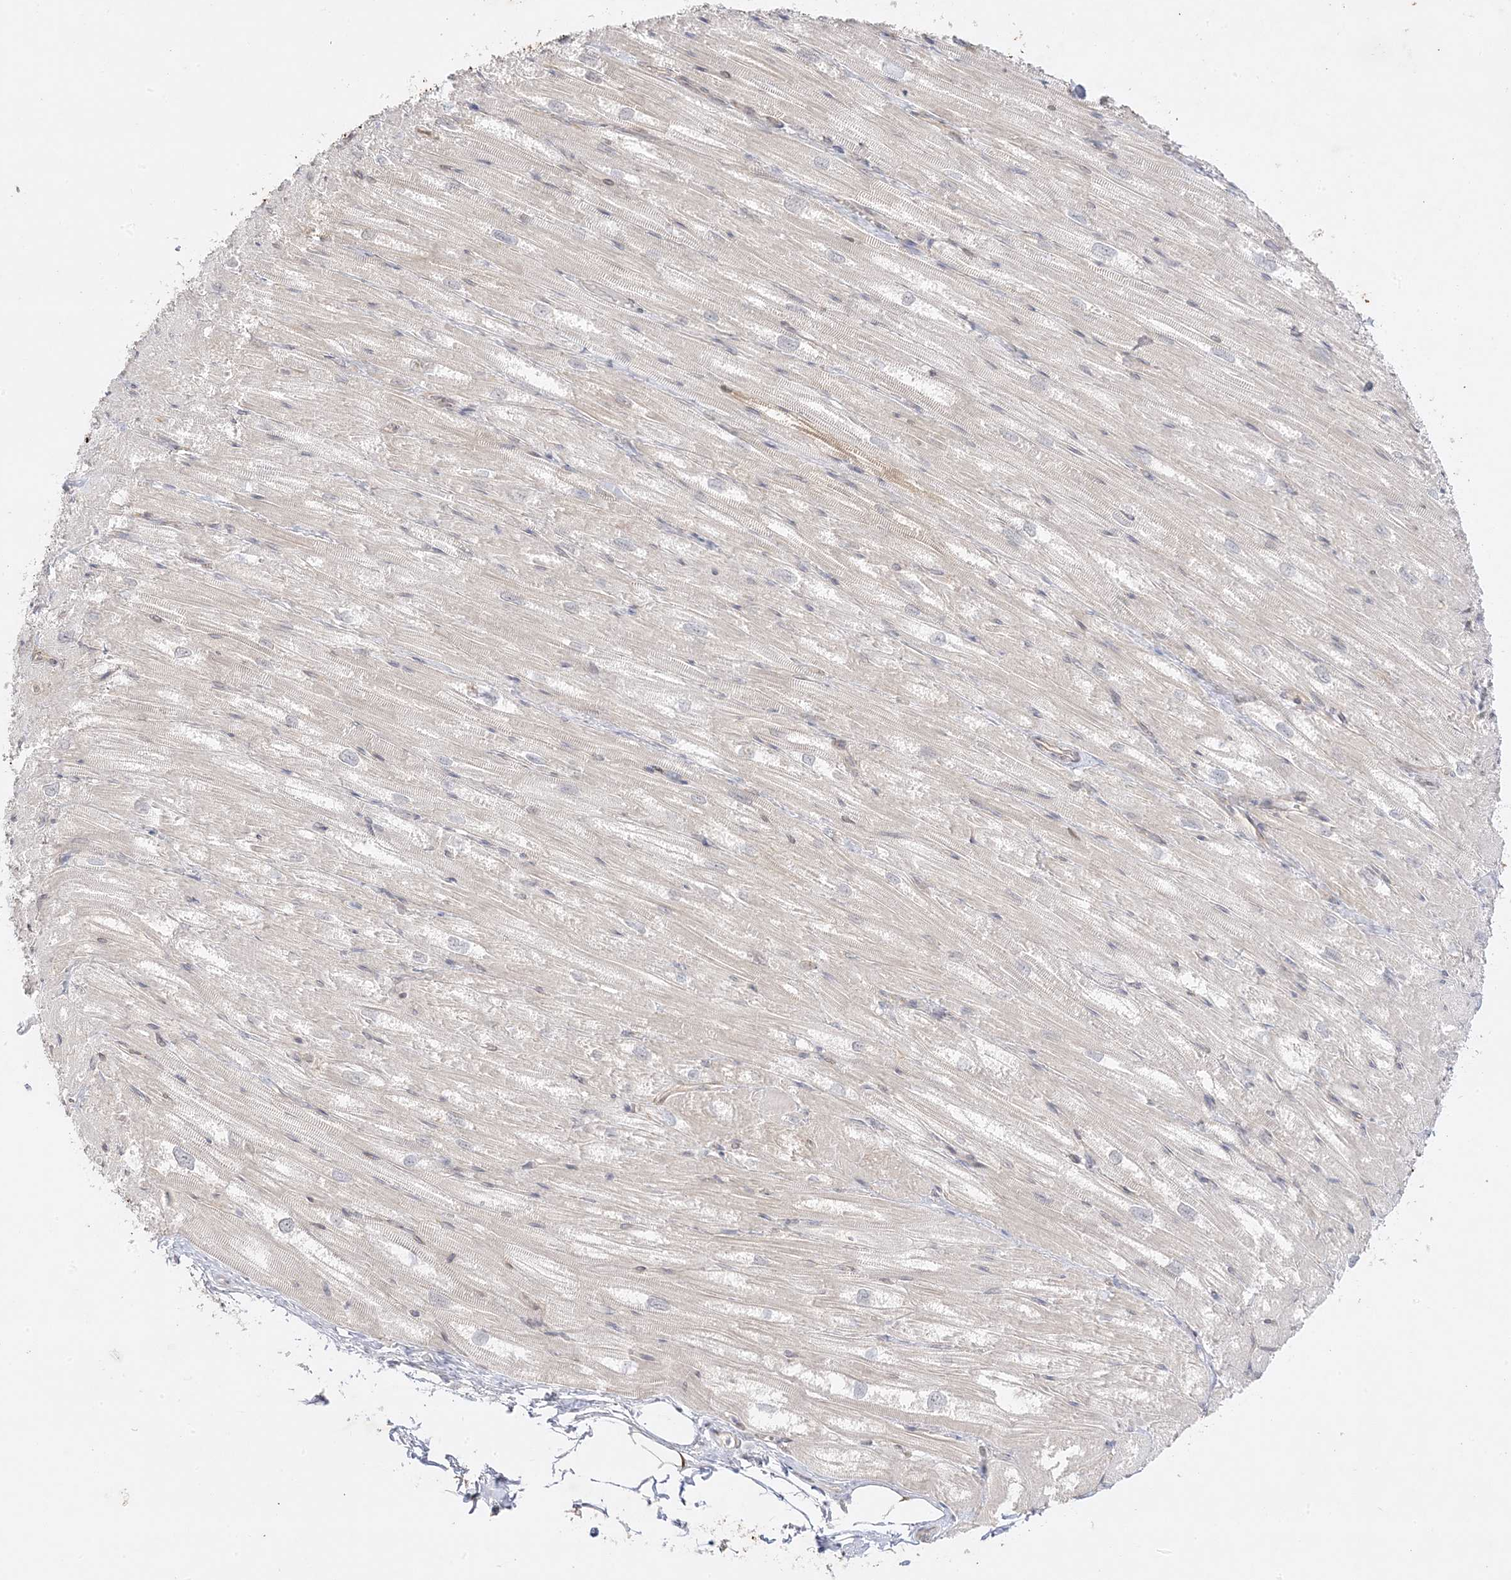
{"staining": {"intensity": "weak", "quantity": "<25%", "location": "cytoplasmic/membranous"}, "tissue": "heart muscle", "cell_type": "Cardiomyocytes", "image_type": "normal", "snomed": [{"axis": "morphology", "description": "Normal tissue, NOS"}, {"axis": "topography", "description": "Heart"}], "caption": "Immunohistochemical staining of benign human heart muscle displays no significant positivity in cardiomyocytes. (Stains: DAB IHC with hematoxylin counter stain, Microscopy: brightfield microscopy at high magnification).", "gene": "C2CD2", "patient": {"sex": "male", "age": 50}}